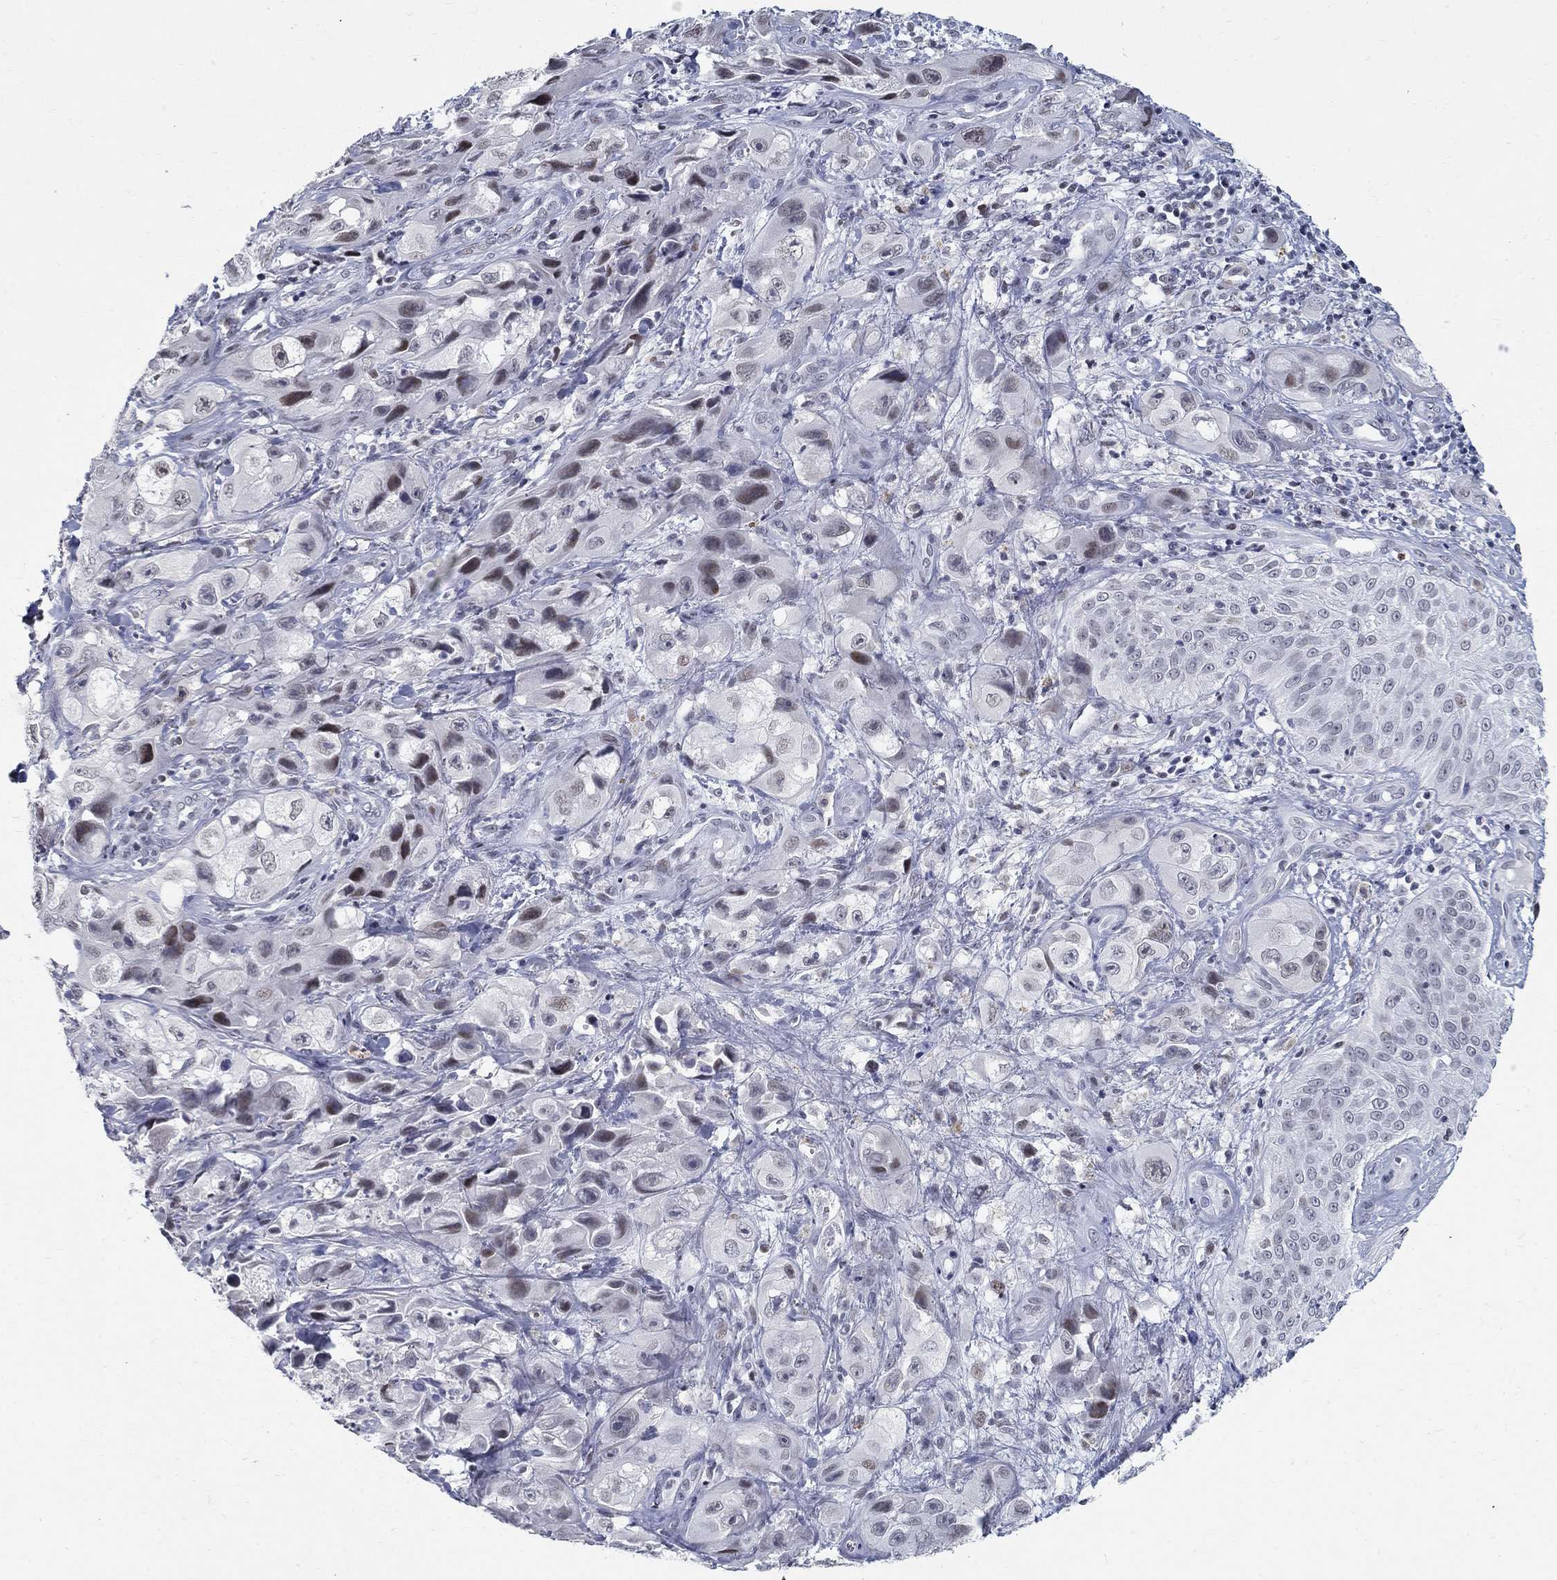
{"staining": {"intensity": "negative", "quantity": "none", "location": "none"}, "tissue": "skin cancer", "cell_type": "Tumor cells", "image_type": "cancer", "snomed": [{"axis": "morphology", "description": "Squamous cell carcinoma, NOS"}, {"axis": "topography", "description": "Skin"}, {"axis": "topography", "description": "Subcutis"}], "caption": "A high-resolution micrograph shows IHC staining of skin cancer (squamous cell carcinoma), which shows no significant staining in tumor cells.", "gene": "BHLHE22", "patient": {"sex": "male", "age": 73}}